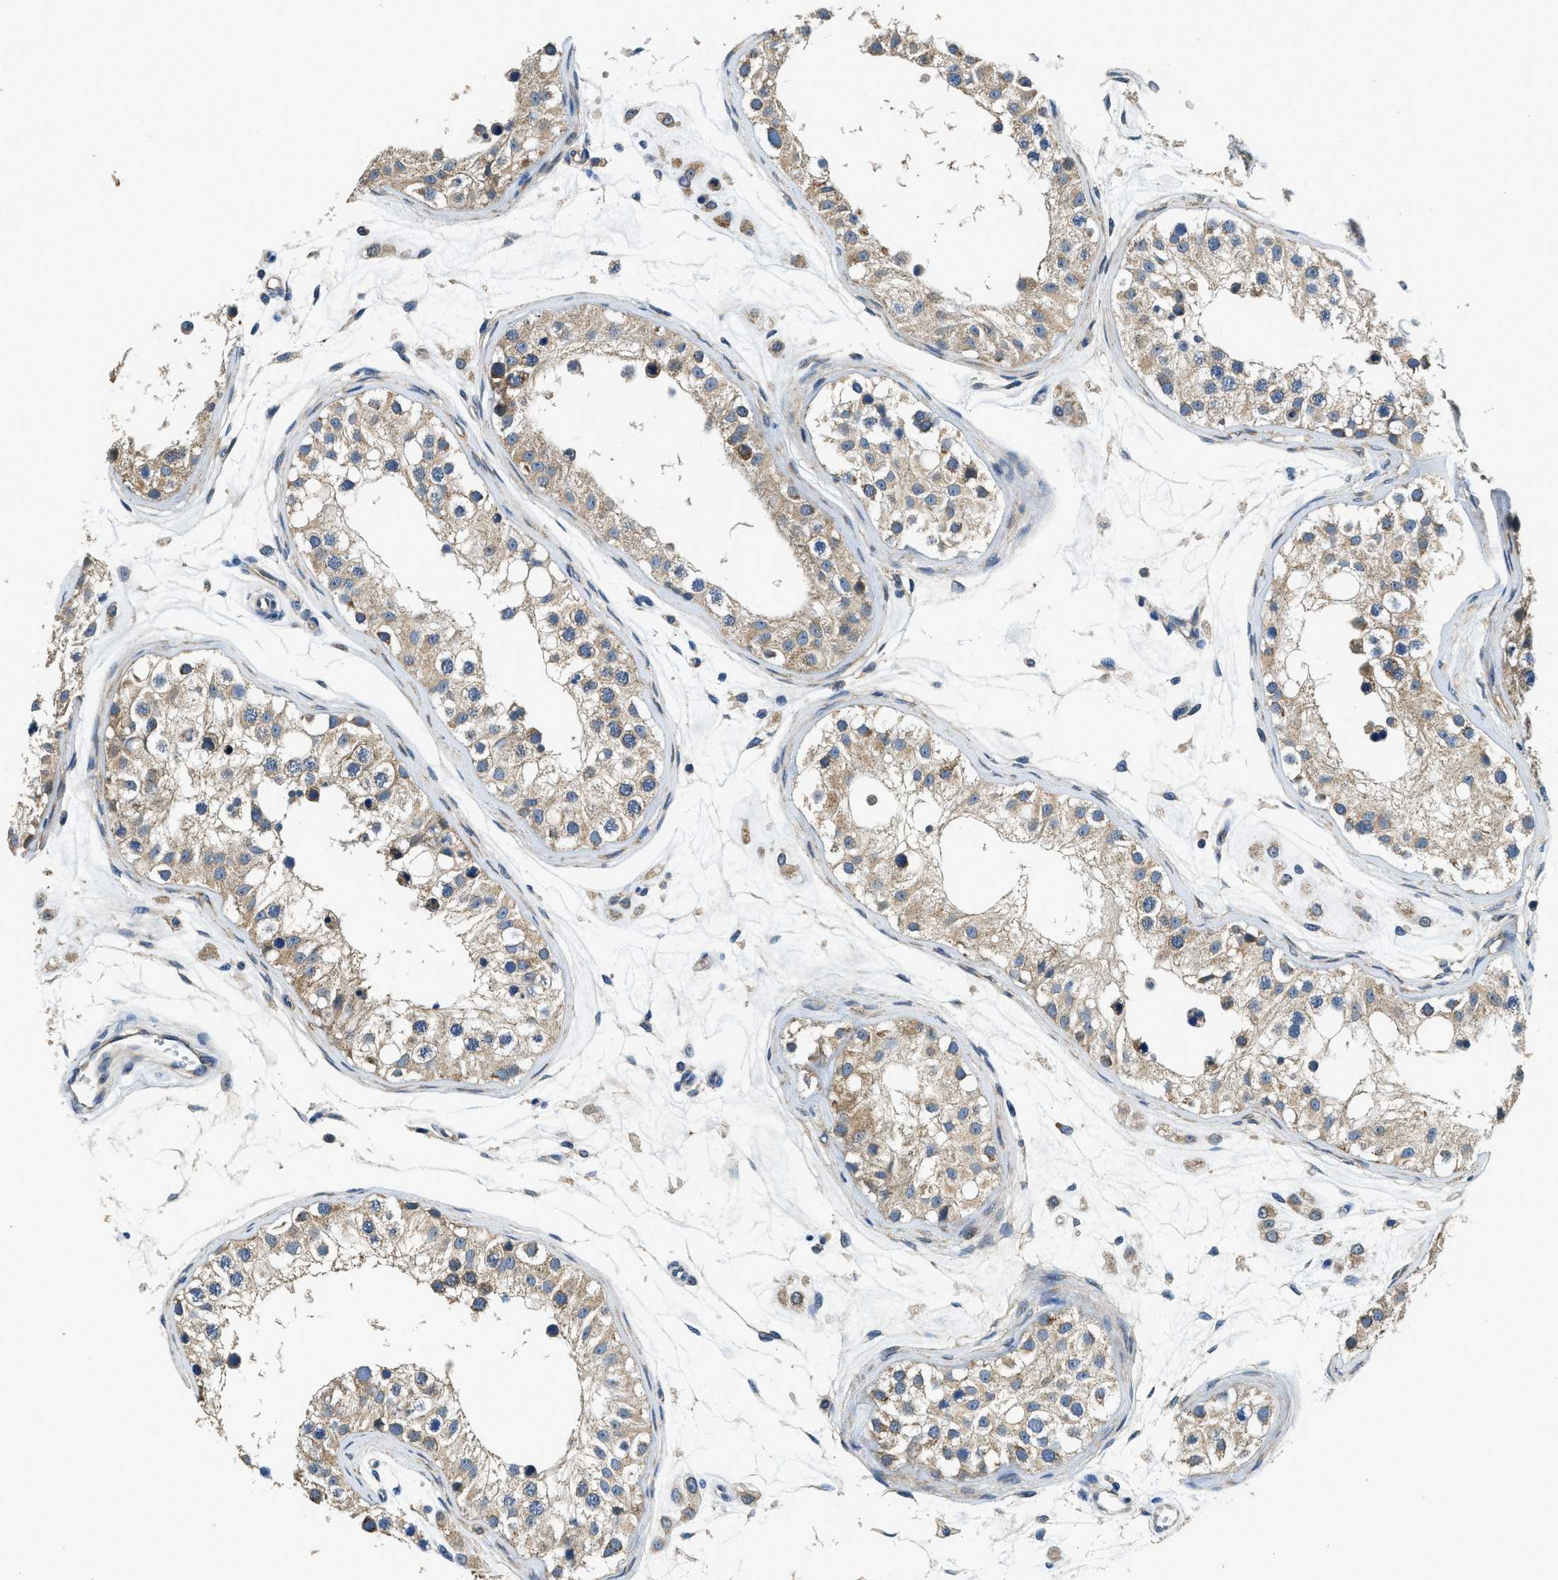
{"staining": {"intensity": "weak", "quantity": ">75%", "location": "cytoplasmic/membranous"}, "tissue": "testis", "cell_type": "Cells in seminiferous ducts", "image_type": "normal", "snomed": [{"axis": "morphology", "description": "Normal tissue, NOS"}, {"axis": "morphology", "description": "Adenocarcinoma, metastatic, NOS"}, {"axis": "topography", "description": "Testis"}], "caption": "Approximately >75% of cells in seminiferous ducts in normal human testis reveal weak cytoplasmic/membranous protein positivity as visualized by brown immunohistochemical staining.", "gene": "SSH2", "patient": {"sex": "male", "age": 26}}